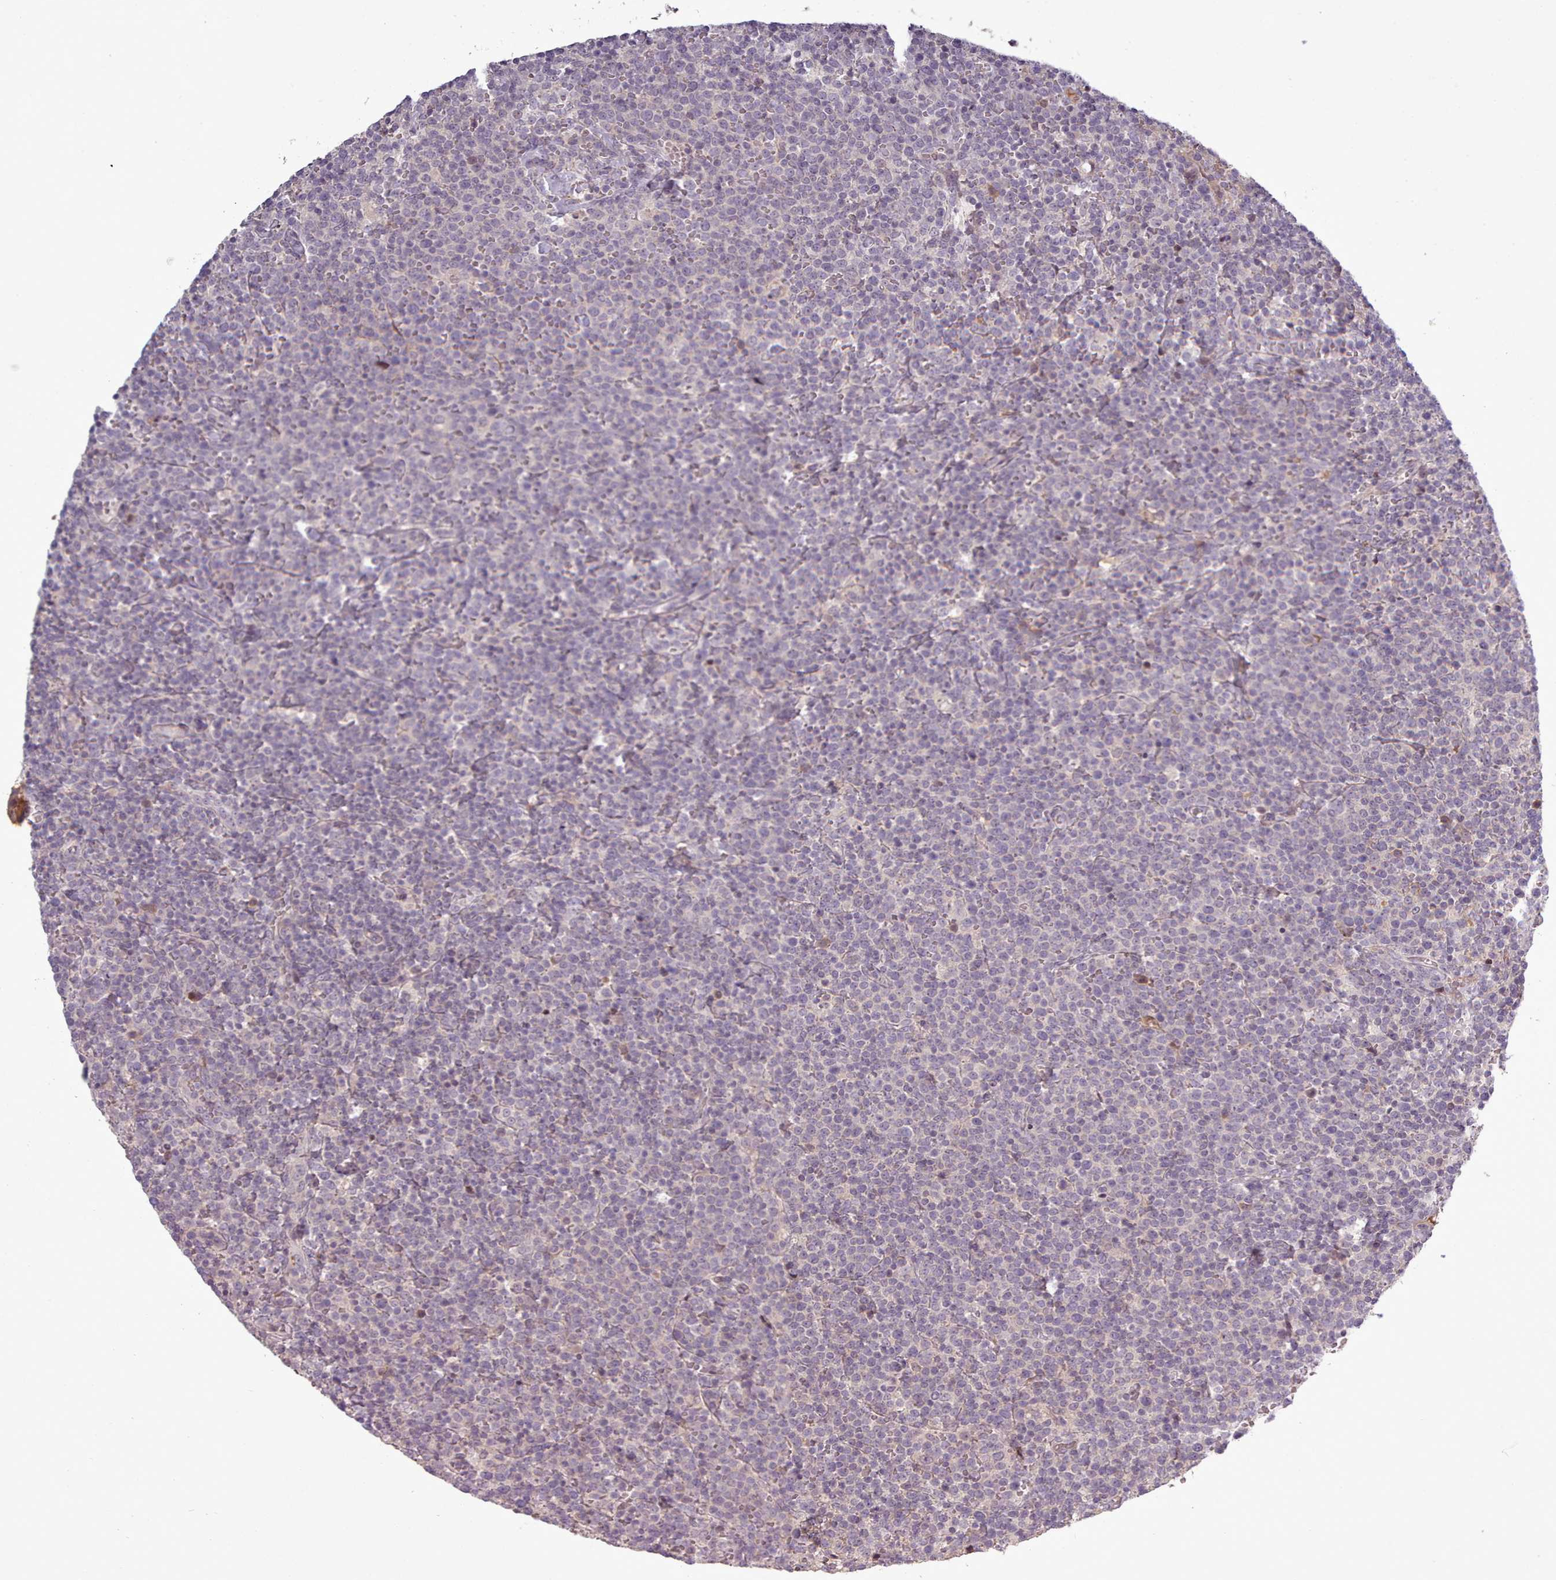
{"staining": {"intensity": "negative", "quantity": "none", "location": "none"}, "tissue": "lymphoma", "cell_type": "Tumor cells", "image_type": "cancer", "snomed": [{"axis": "morphology", "description": "Malignant lymphoma, non-Hodgkin's type, High grade"}, {"axis": "topography", "description": "Lymph node"}], "caption": "Immunohistochemistry (IHC) photomicrograph of neoplastic tissue: human lymphoma stained with DAB exhibits no significant protein staining in tumor cells.", "gene": "LEFTY2", "patient": {"sex": "male", "age": 61}}